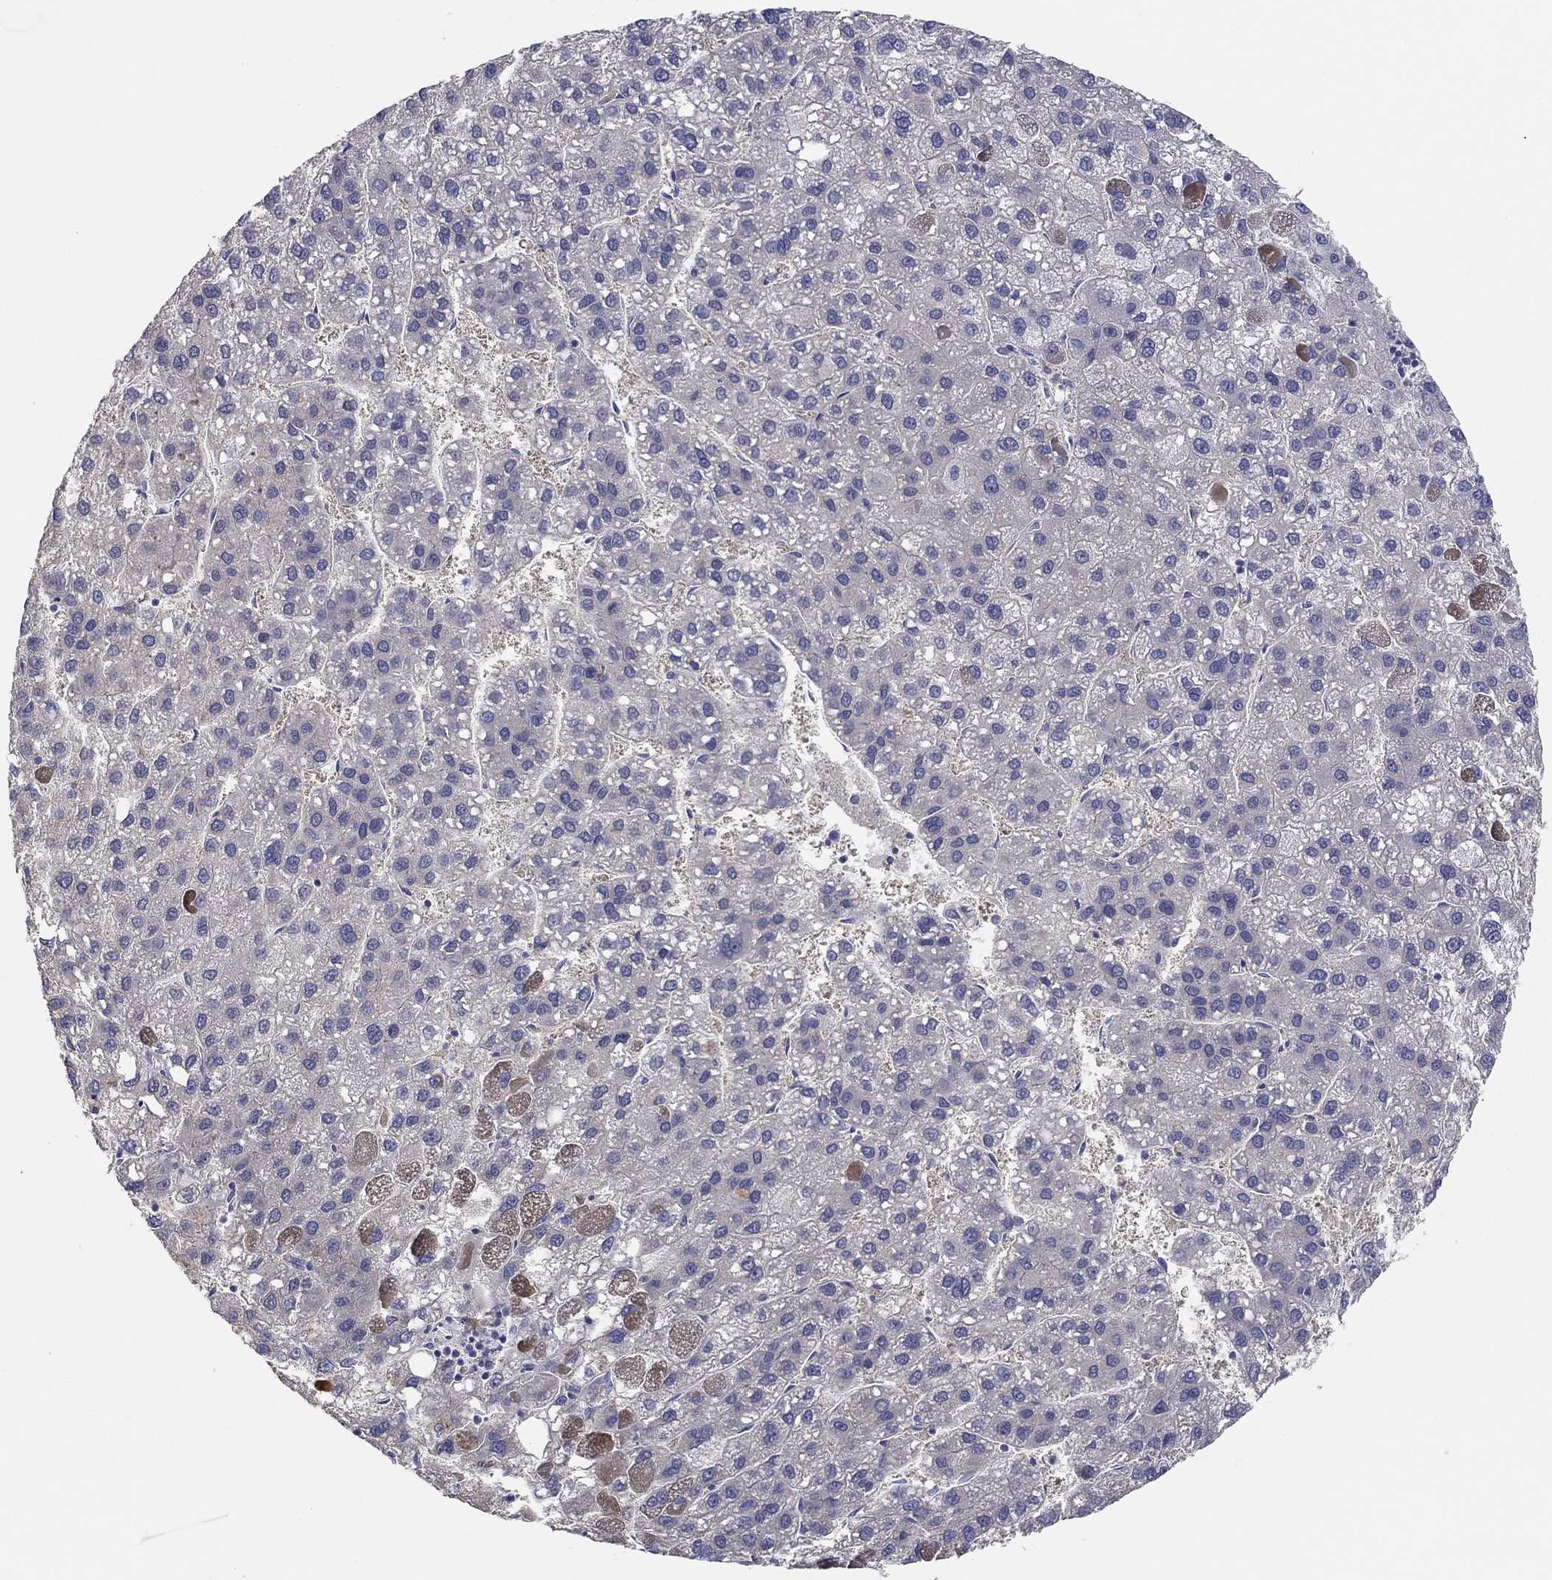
{"staining": {"intensity": "negative", "quantity": "none", "location": "none"}, "tissue": "liver cancer", "cell_type": "Tumor cells", "image_type": "cancer", "snomed": [{"axis": "morphology", "description": "Carcinoma, Hepatocellular, NOS"}, {"axis": "topography", "description": "Liver"}], "caption": "This micrograph is of liver cancer (hepatocellular carcinoma) stained with immunohistochemistry (IHC) to label a protein in brown with the nuclei are counter-stained blue. There is no expression in tumor cells. (Brightfield microscopy of DAB (3,3'-diaminobenzidine) IHC at high magnification).", "gene": "DOCK3", "patient": {"sex": "female", "age": 82}}